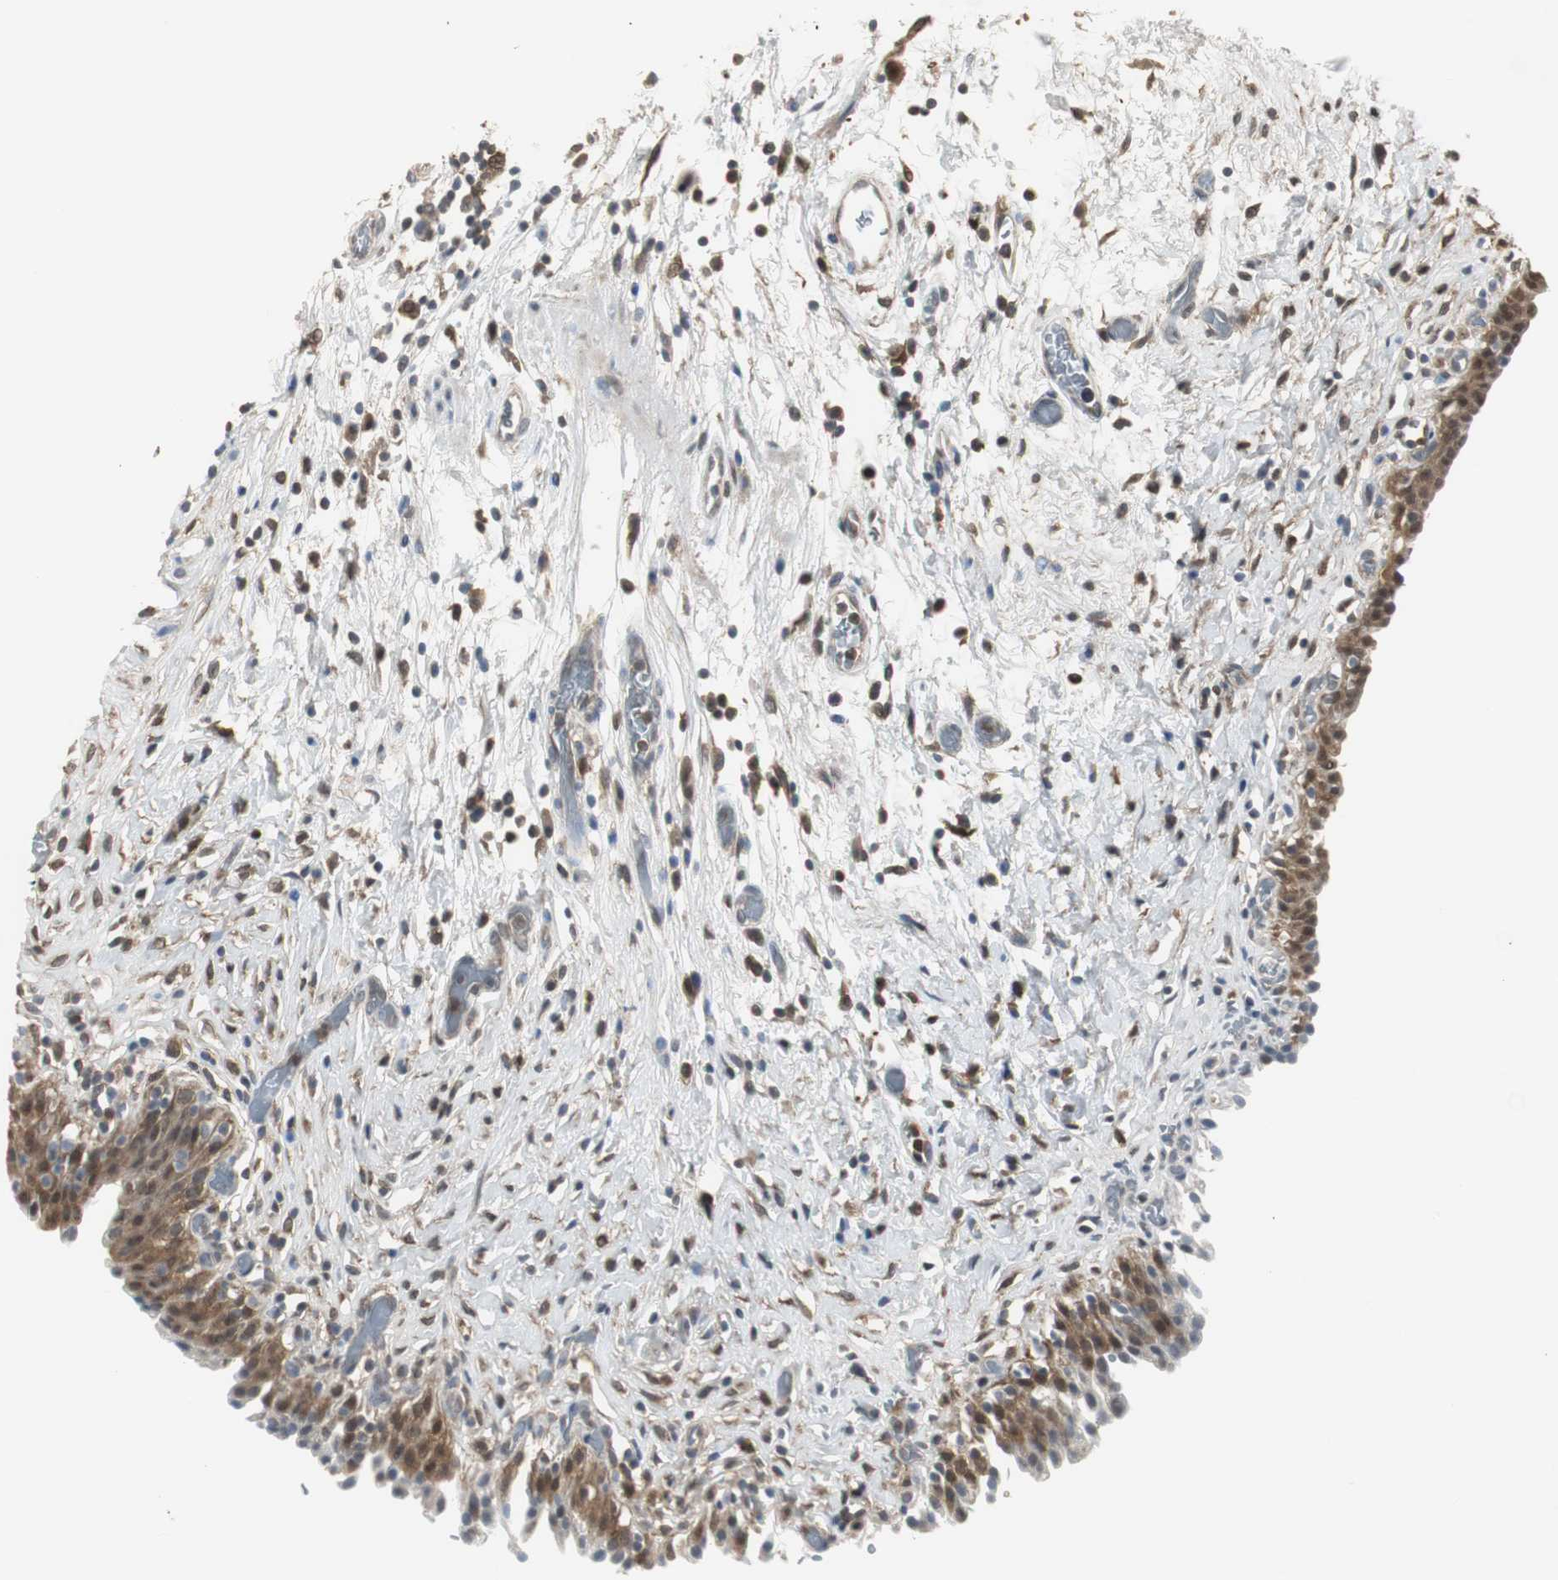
{"staining": {"intensity": "strong", "quantity": ">75%", "location": "cytoplasmic/membranous,nuclear"}, "tissue": "urinary bladder", "cell_type": "Urothelial cells", "image_type": "normal", "snomed": [{"axis": "morphology", "description": "Normal tissue, NOS"}, {"axis": "topography", "description": "Urinary bladder"}], "caption": "This image exhibits immunohistochemistry staining of benign urinary bladder, with high strong cytoplasmic/membranous,nuclear staining in about >75% of urothelial cells.", "gene": "PLIN3", "patient": {"sex": "male", "age": 51}}